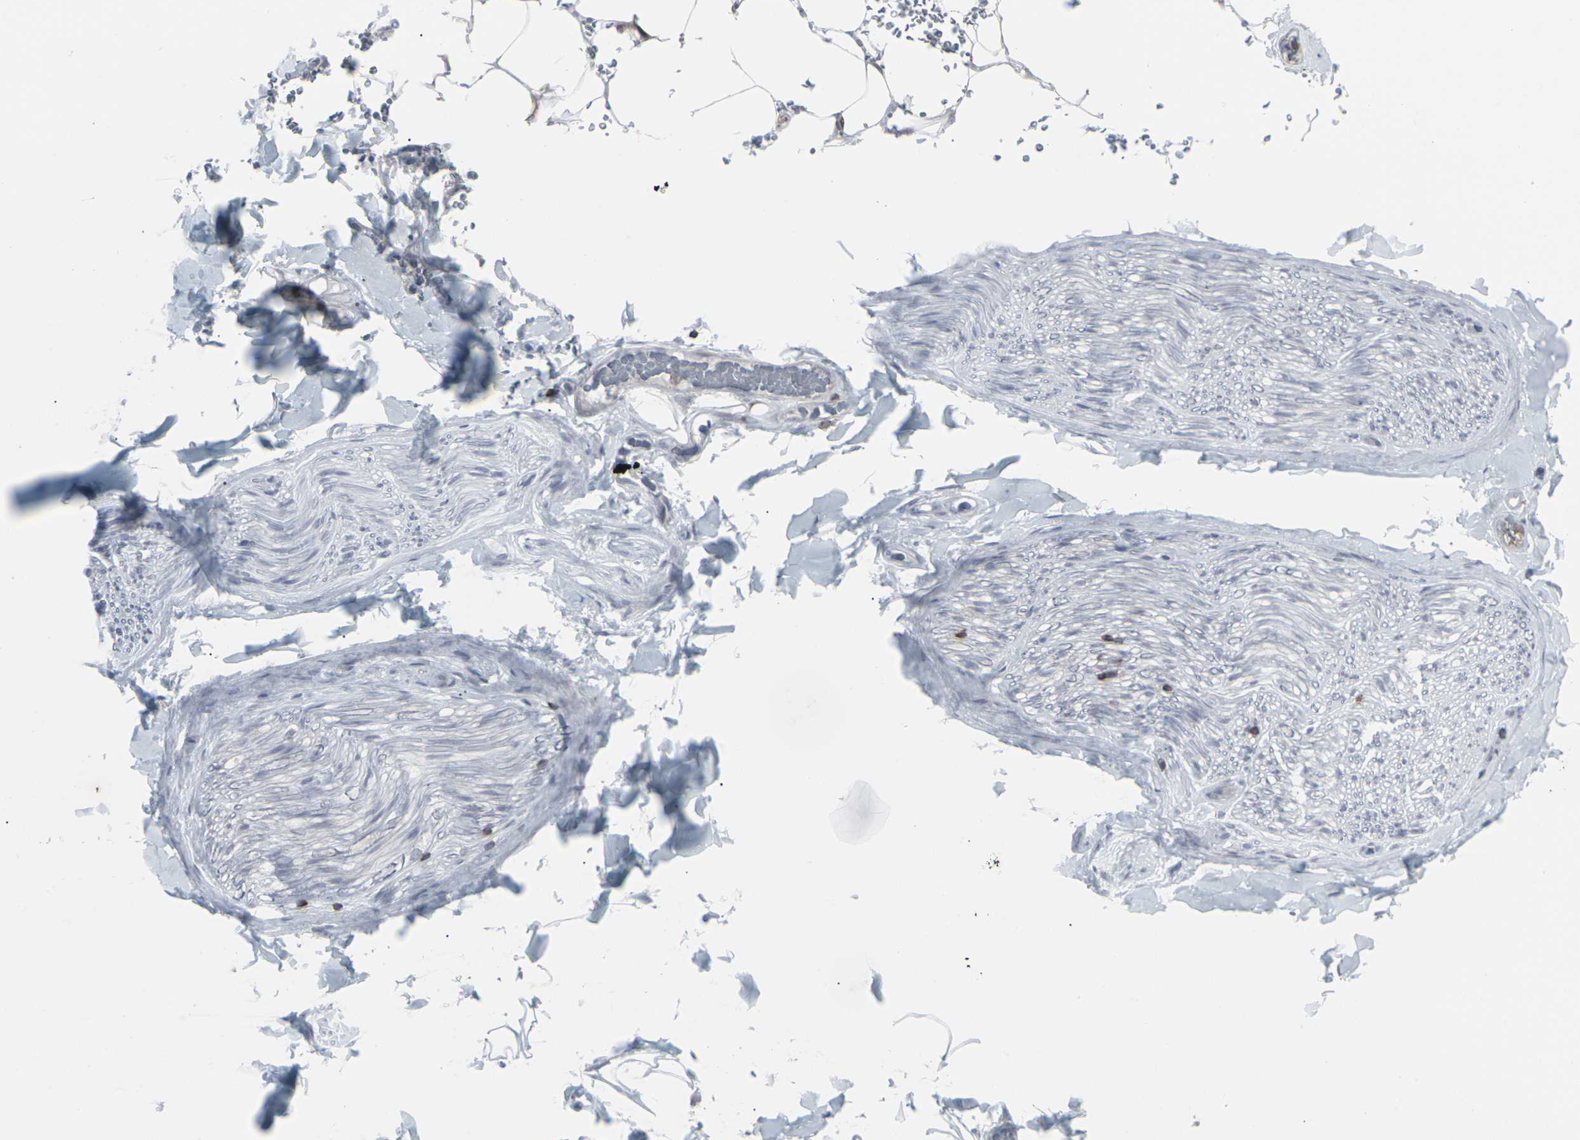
{"staining": {"intensity": "negative", "quantity": "none", "location": "none"}, "tissue": "adipose tissue", "cell_type": "Adipocytes", "image_type": "normal", "snomed": [{"axis": "morphology", "description": "Normal tissue, NOS"}, {"axis": "topography", "description": "Peripheral nerve tissue"}], "caption": "Immunohistochemistry (IHC) histopathology image of normal adipose tissue: human adipose tissue stained with DAB shows no significant protein positivity in adipocytes.", "gene": "APOBEC2", "patient": {"sex": "male", "age": 70}}